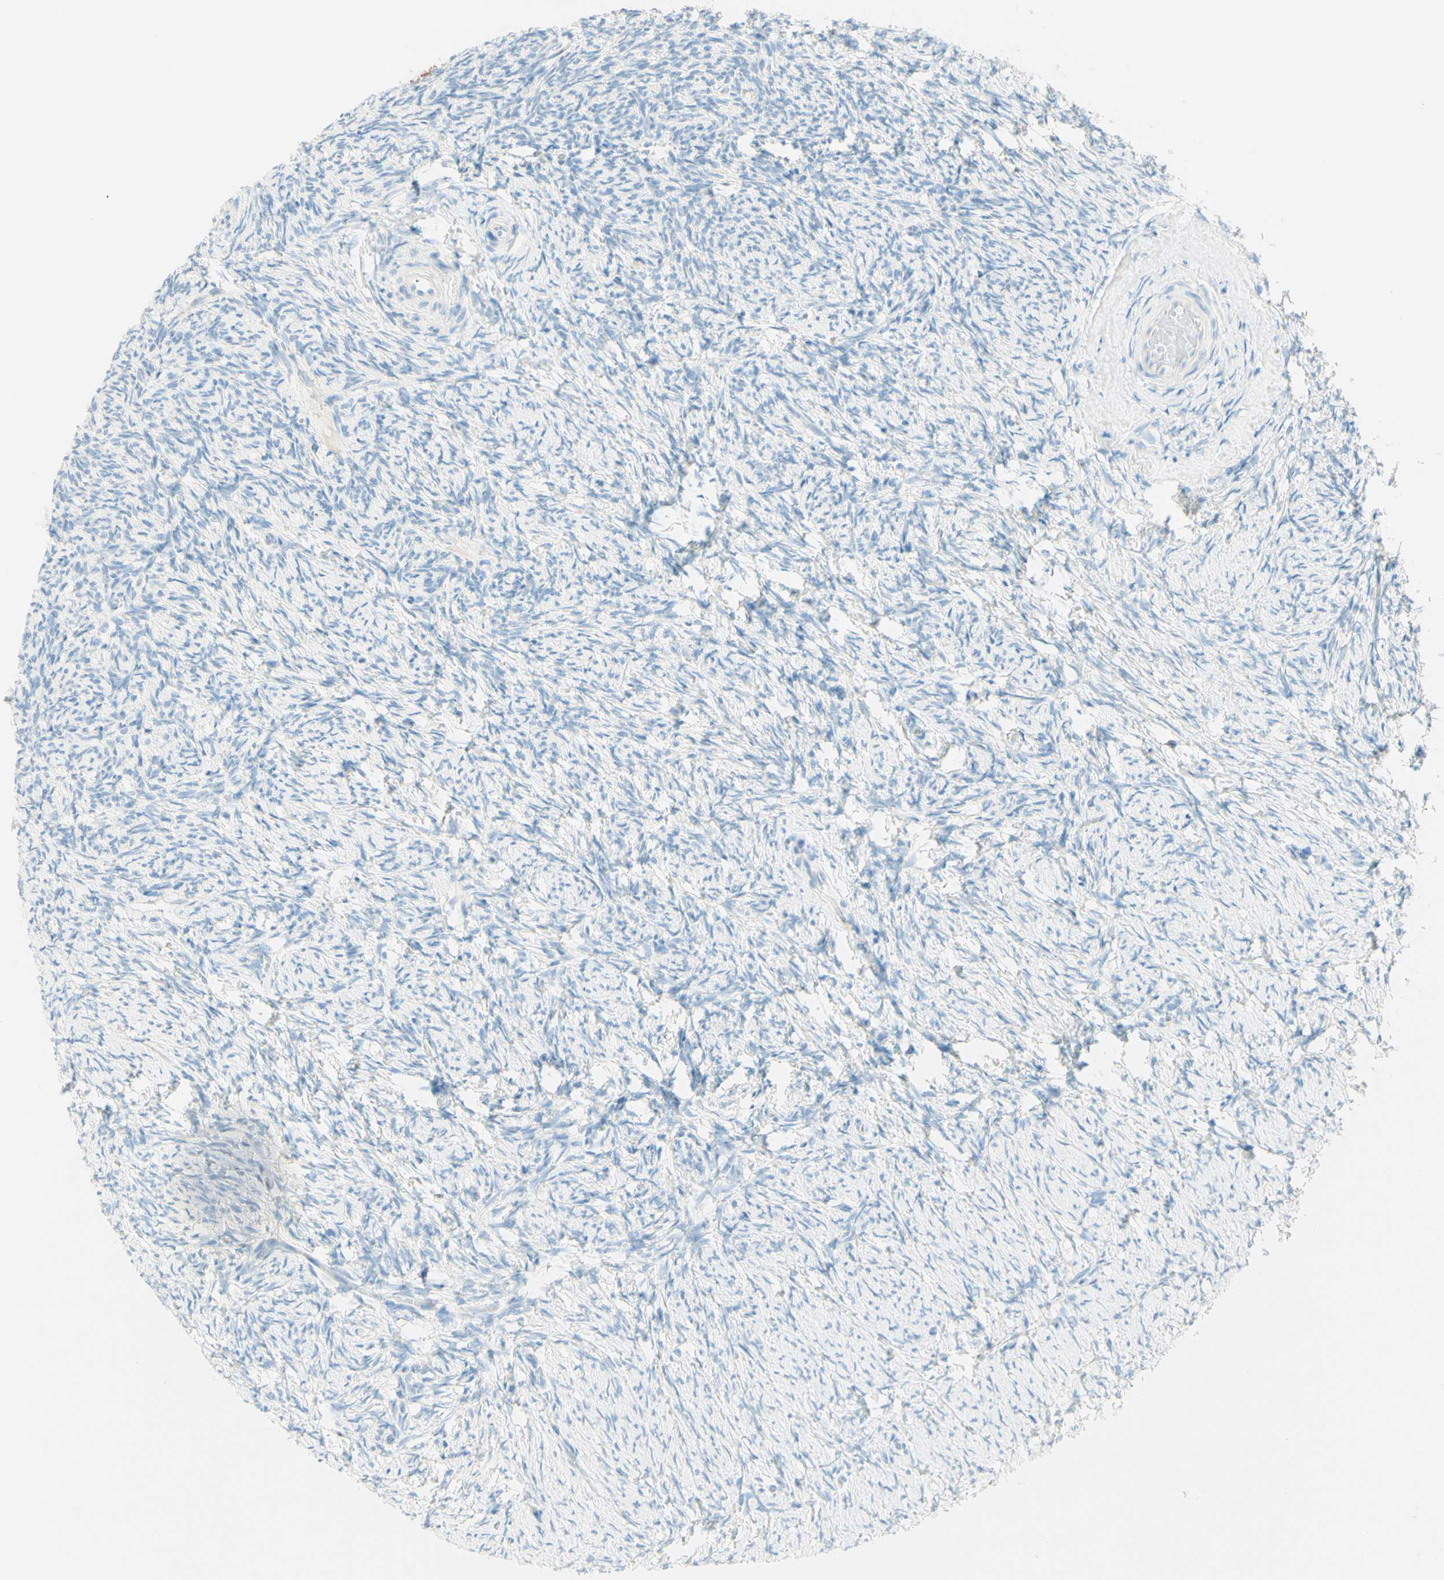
{"staining": {"intensity": "negative", "quantity": "none", "location": "none"}, "tissue": "ovary", "cell_type": "Ovarian stroma cells", "image_type": "normal", "snomed": [{"axis": "morphology", "description": "Normal tissue, NOS"}, {"axis": "topography", "description": "Ovary"}], "caption": "The photomicrograph exhibits no staining of ovarian stroma cells in normal ovary. Brightfield microscopy of immunohistochemistry stained with DAB (brown) and hematoxylin (blue), captured at high magnification.", "gene": "TMEM132D", "patient": {"sex": "female", "age": 60}}